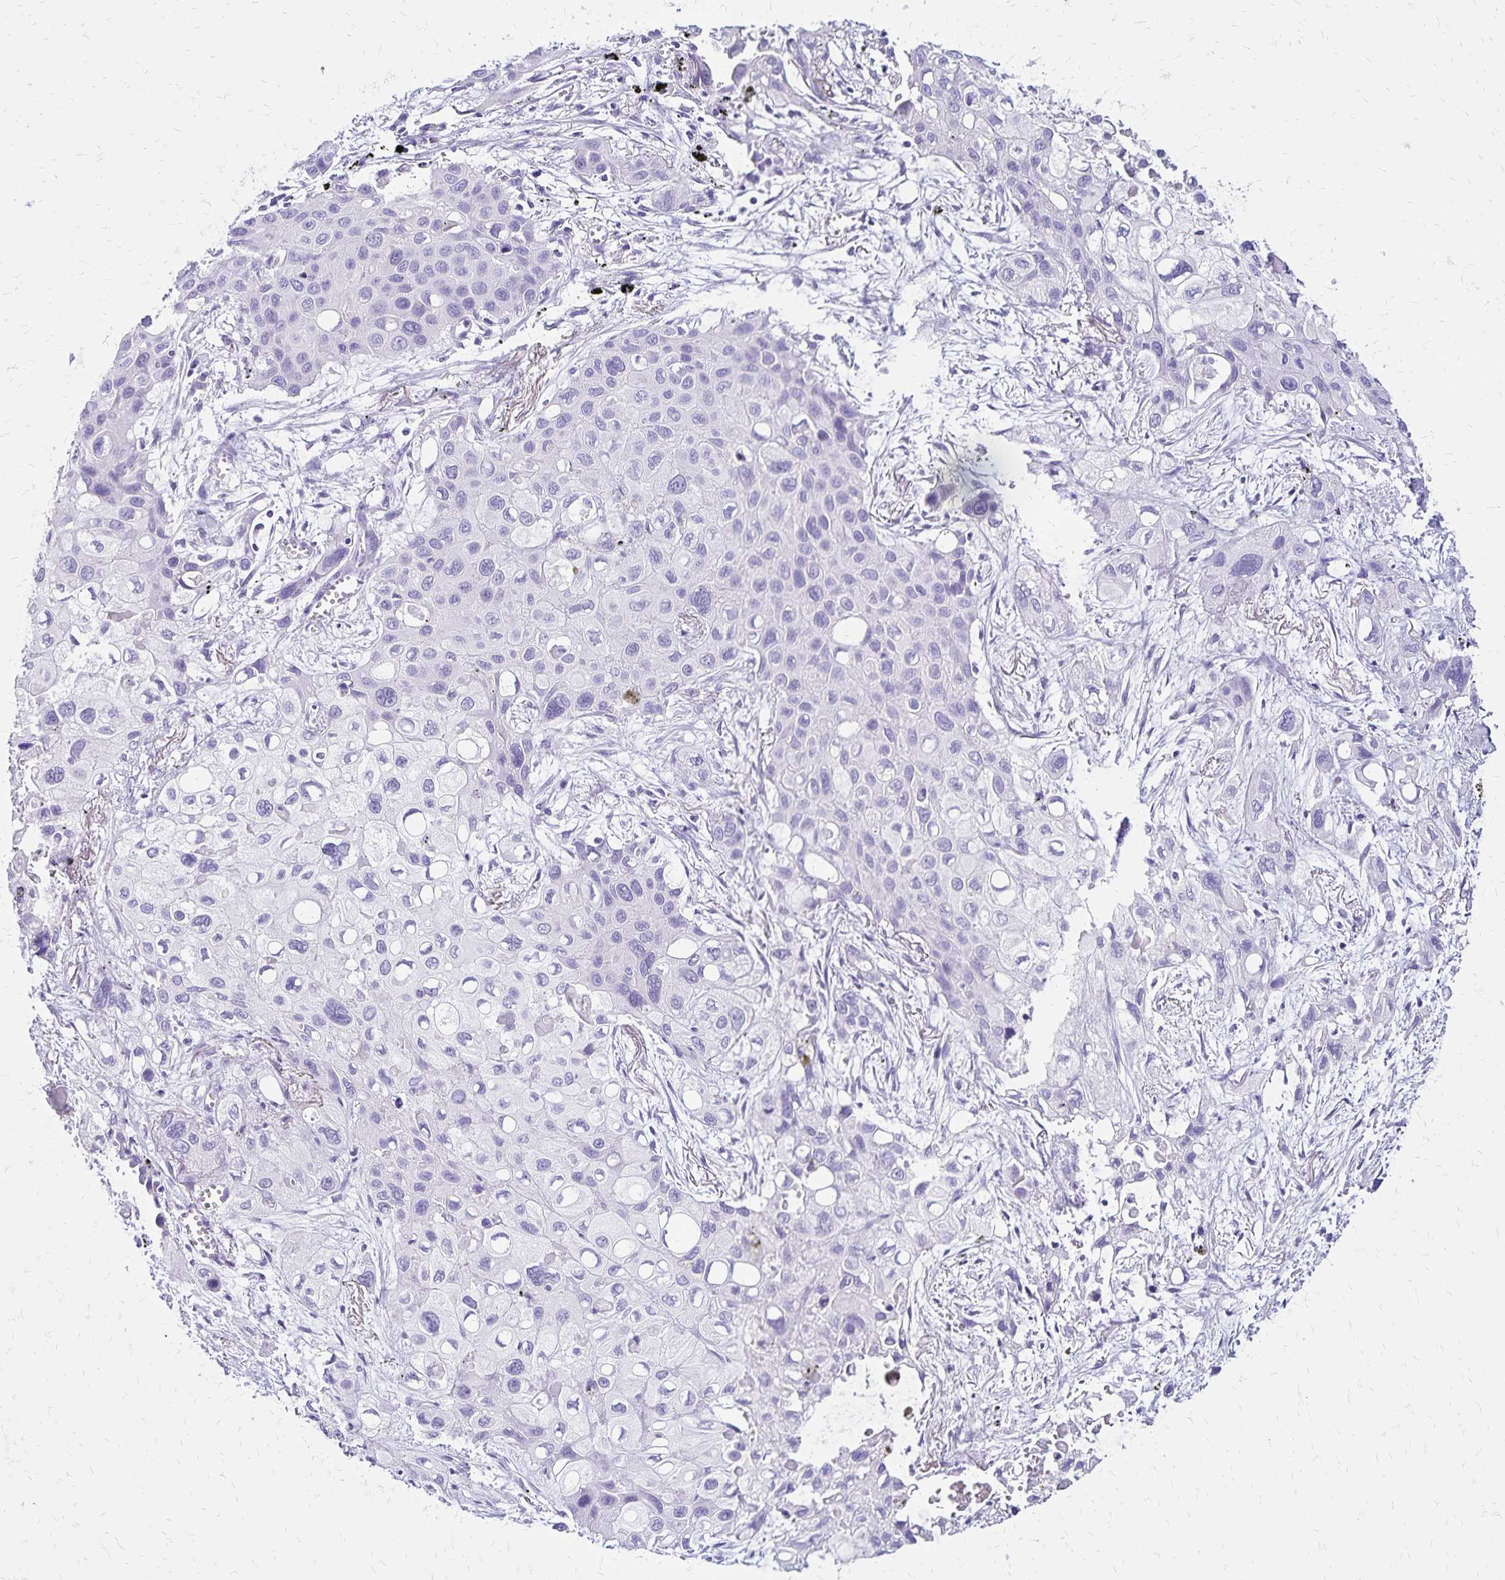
{"staining": {"intensity": "negative", "quantity": "none", "location": "none"}, "tissue": "lung cancer", "cell_type": "Tumor cells", "image_type": "cancer", "snomed": [{"axis": "morphology", "description": "Squamous cell carcinoma, NOS"}, {"axis": "morphology", "description": "Squamous cell carcinoma, metastatic, NOS"}, {"axis": "topography", "description": "Lung"}], "caption": "High magnification brightfield microscopy of metastatic squamous cell carcinoma (lung) stained with DAB (brown) and counterstained with hematoxylin (blue): tumor cells show no significant expression.", "gene": "LIN28B", "patient": {"sex": "male", "age": 59}}